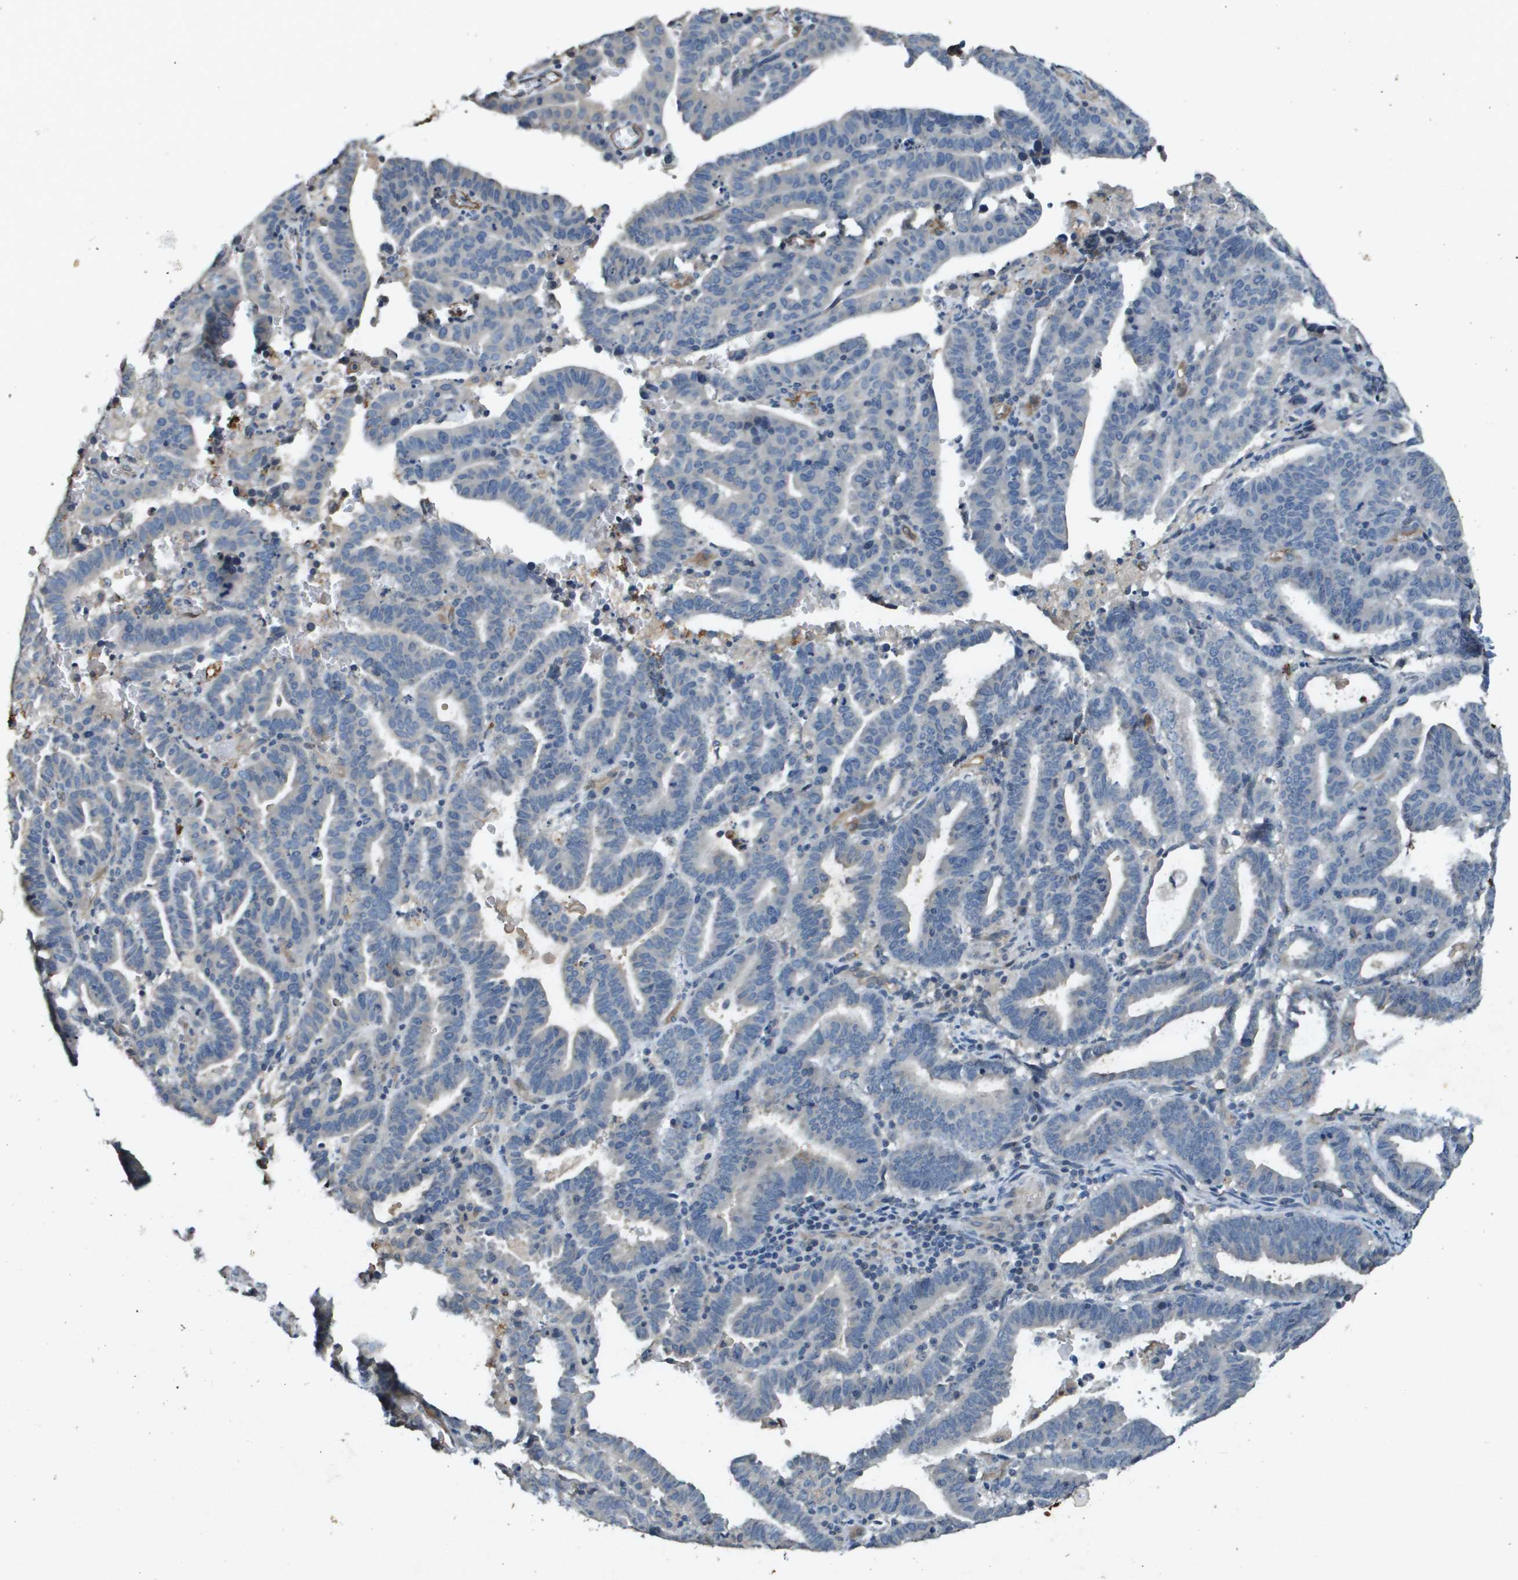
{"staining": {"intensity": "negative", "quantity": "none", "location": "none"}, "tissue": "endometrial cancer", "cell_type": "Tumor cells", "image_type": "cancer", "snomed": [{"axis": "morphology", "description": "Adenocarcinoma, NOS"}, {"axis": "topography", "description": "Uterus"}], "caption": "This is a micrograph of immunohistochemistry staining of adenocarcinoma (endometrial), which shows no expression in tumor cells.", "gene": "PGAP3", "patient": {"sex": "female", "age": 83}}